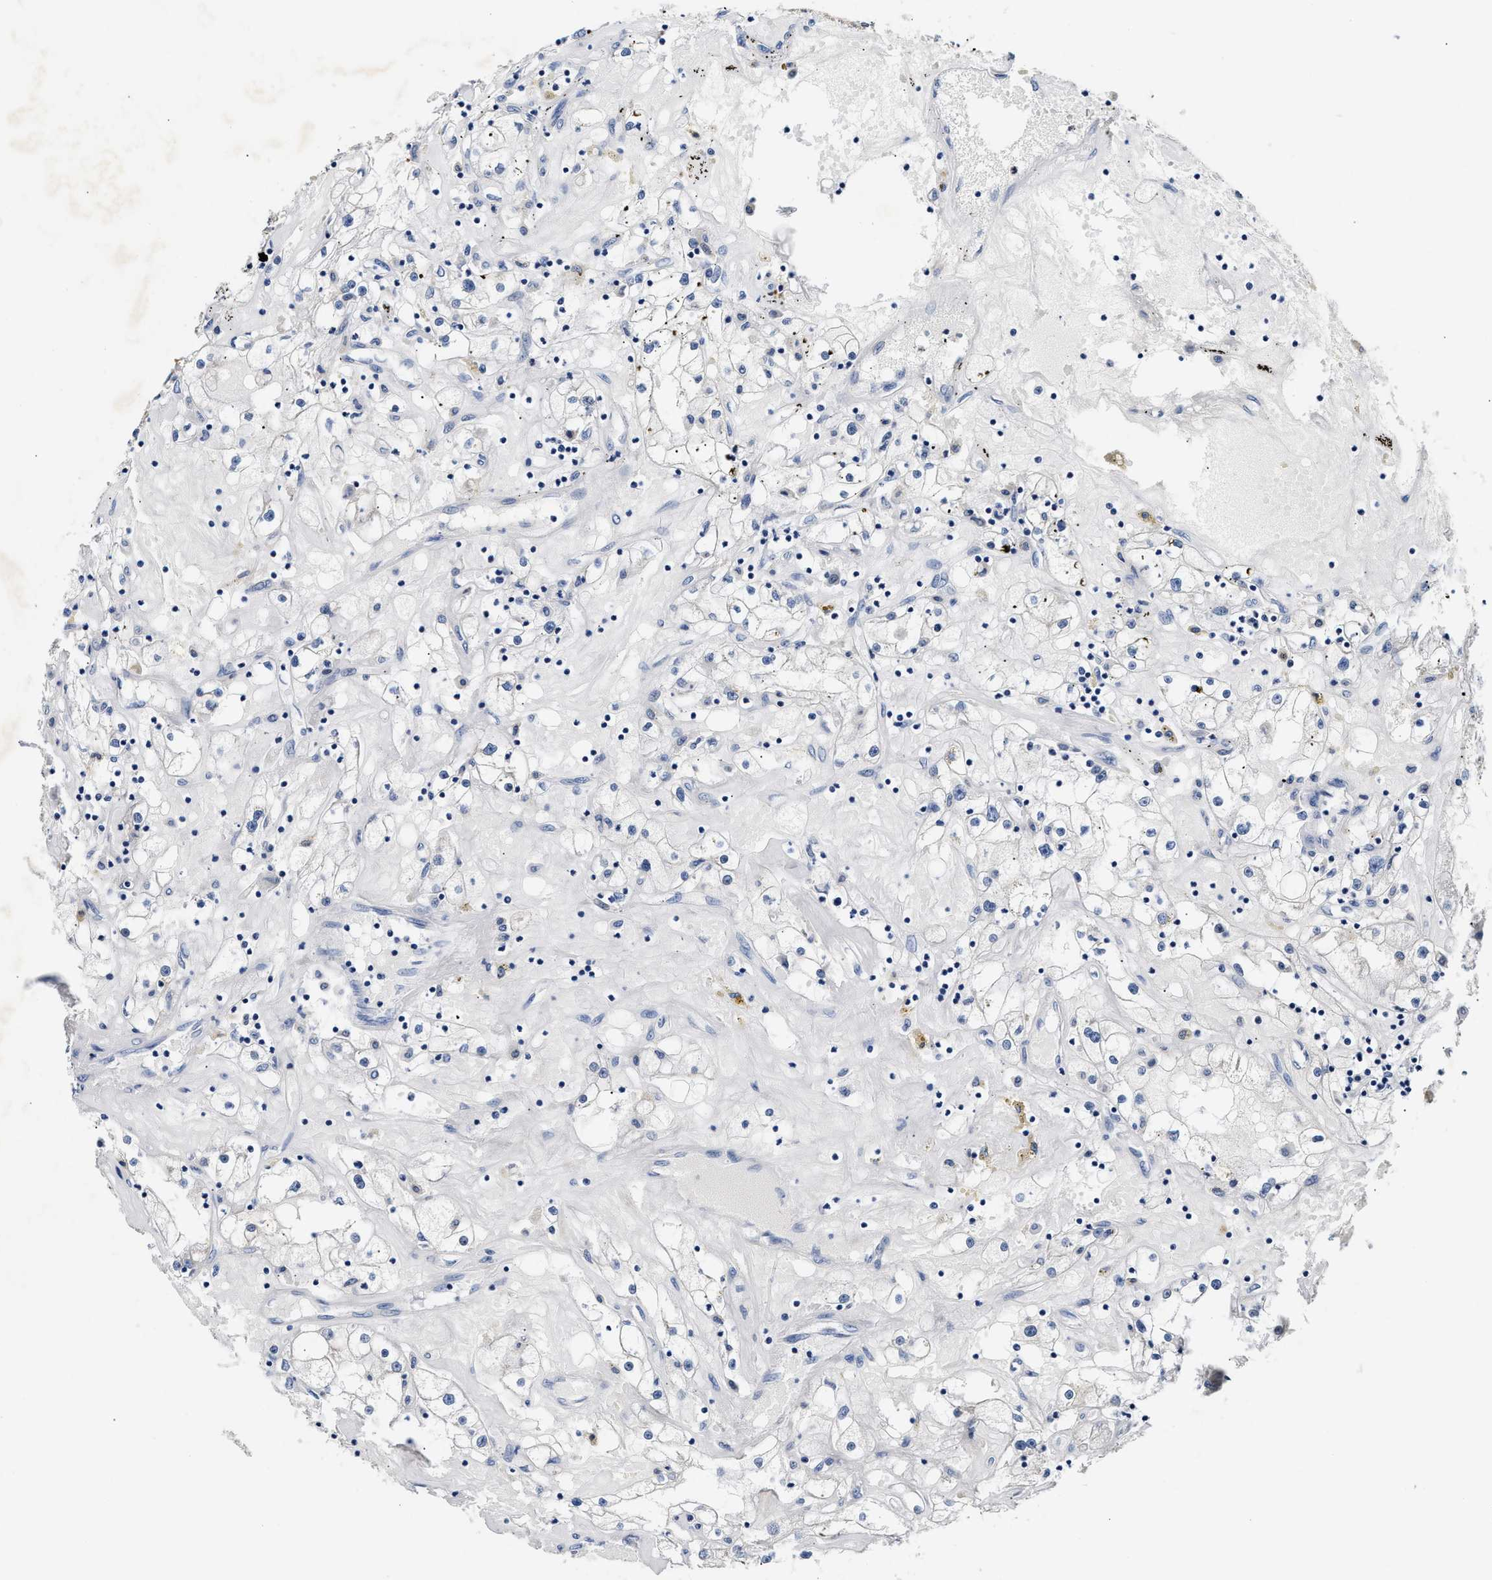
{"staining": {"intensity": "negative", "quantity": "none", "location": "none"}, "tissue": "renal cancer", "cell_type": "Tumor cells", "image_type": "cancer", "snomed": [{"axis": "morphology", "description": "Adenocarcinoma, NOS"}, {"axis": "topography", "description": "Kidney"}], "caption": "Adenocarcinoma (renal) was stained to show a protein in brown. There is no significant expression in tumor cells.", "gene": "FAM185A", "patient": {"sex": "male", "age": 56}}